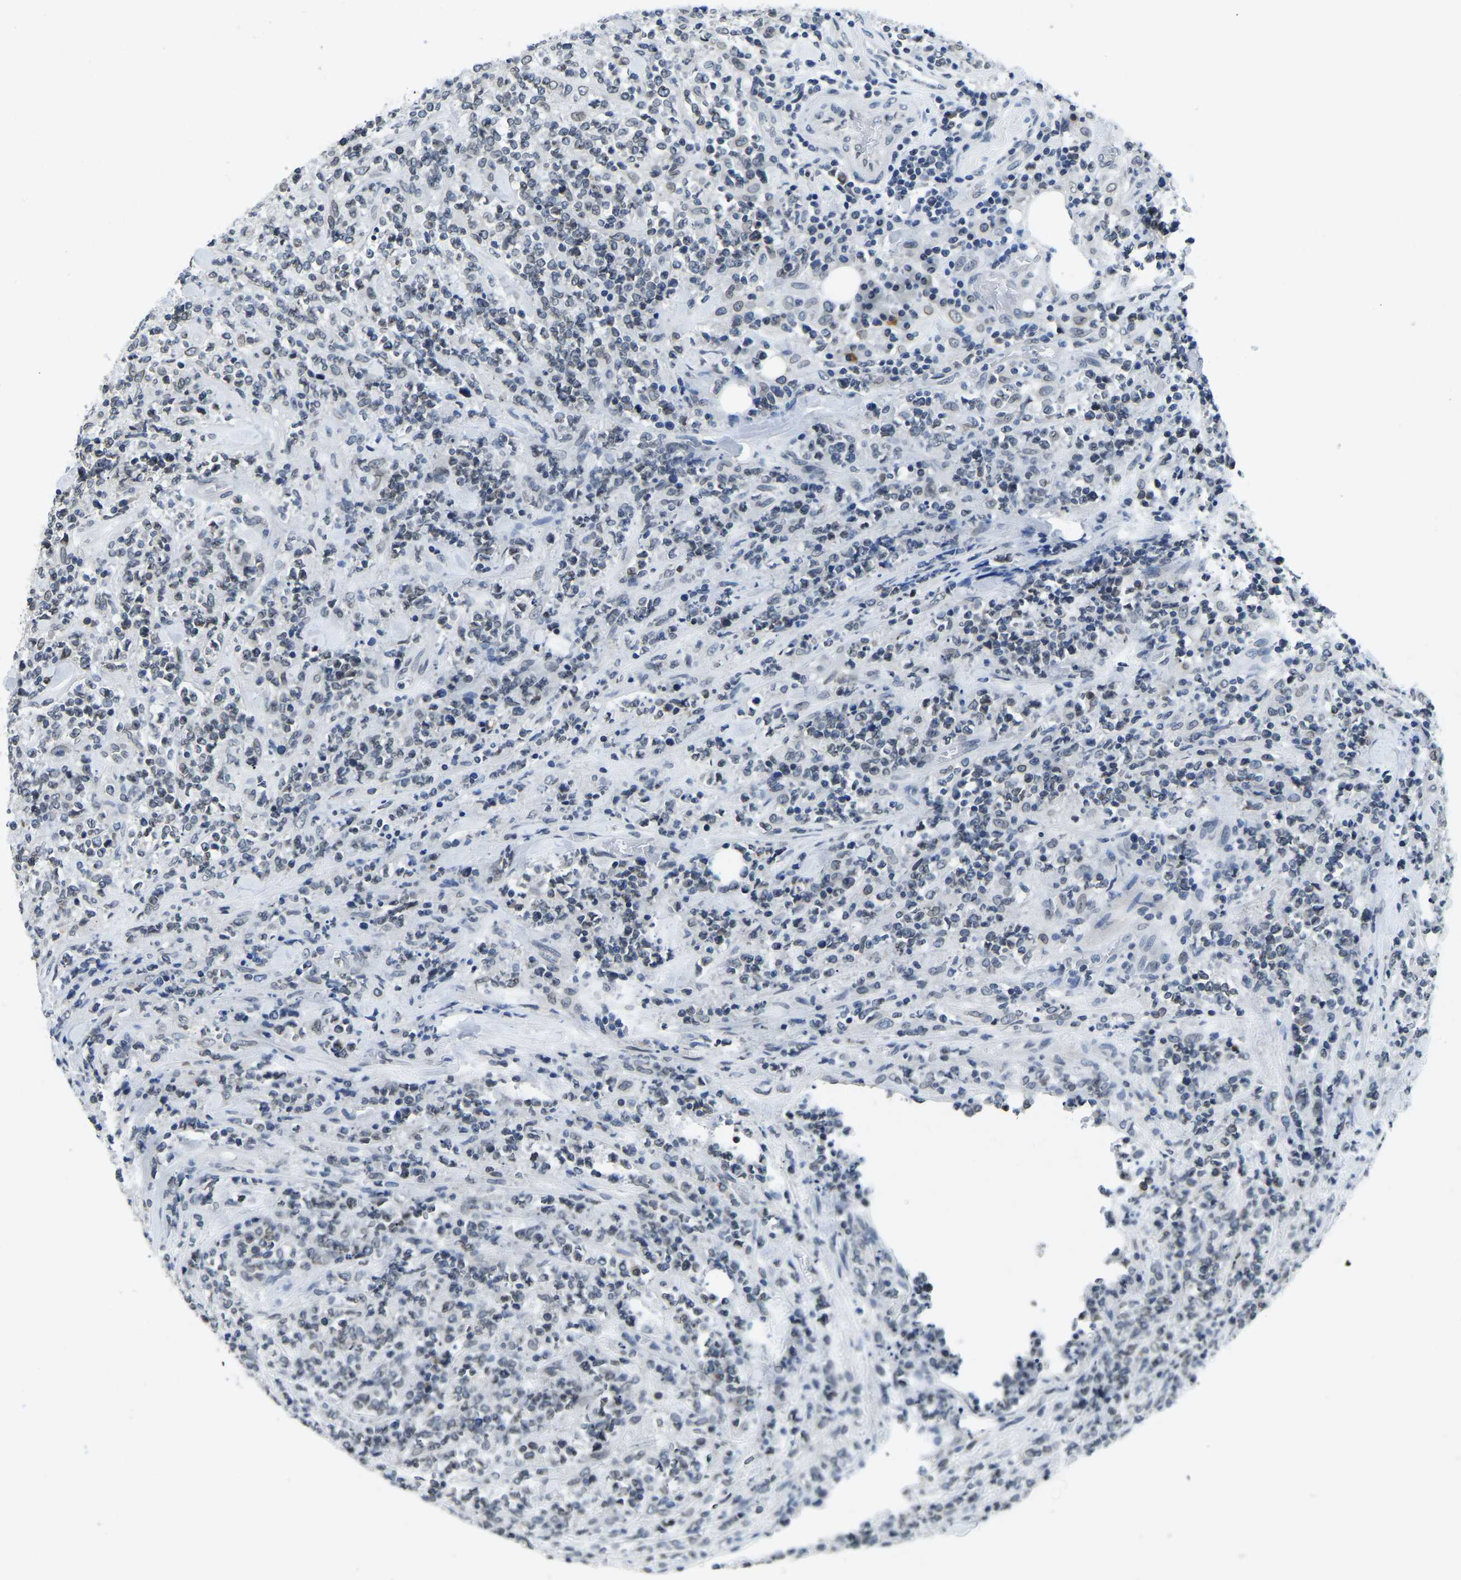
{"staining": {"intensity": "weak", "quantity": "25%-75%", "location": "cytoplasmic/membranous,nuclear"}, "tissue": "lymphoma", "cell_type": "Tumor cells", "image_type": "cancer", "snomed": [{"axis": "morphology", "description": "Malignant lymphoma, non-Hodgkin's type, High grade"}, {"axis": "topography", "description": "Soft tissue"}], "caption": "Immunohistochemical staining of human high-grade malignant lymphoma, non-Hodgkin's type displays low levels of weak cytoplasmic/membranous and nuclear staining in approximately 25%-75% of tumor cells.", "gene": "RANBP2", "patient": {"sex": "male", "age": 18}}